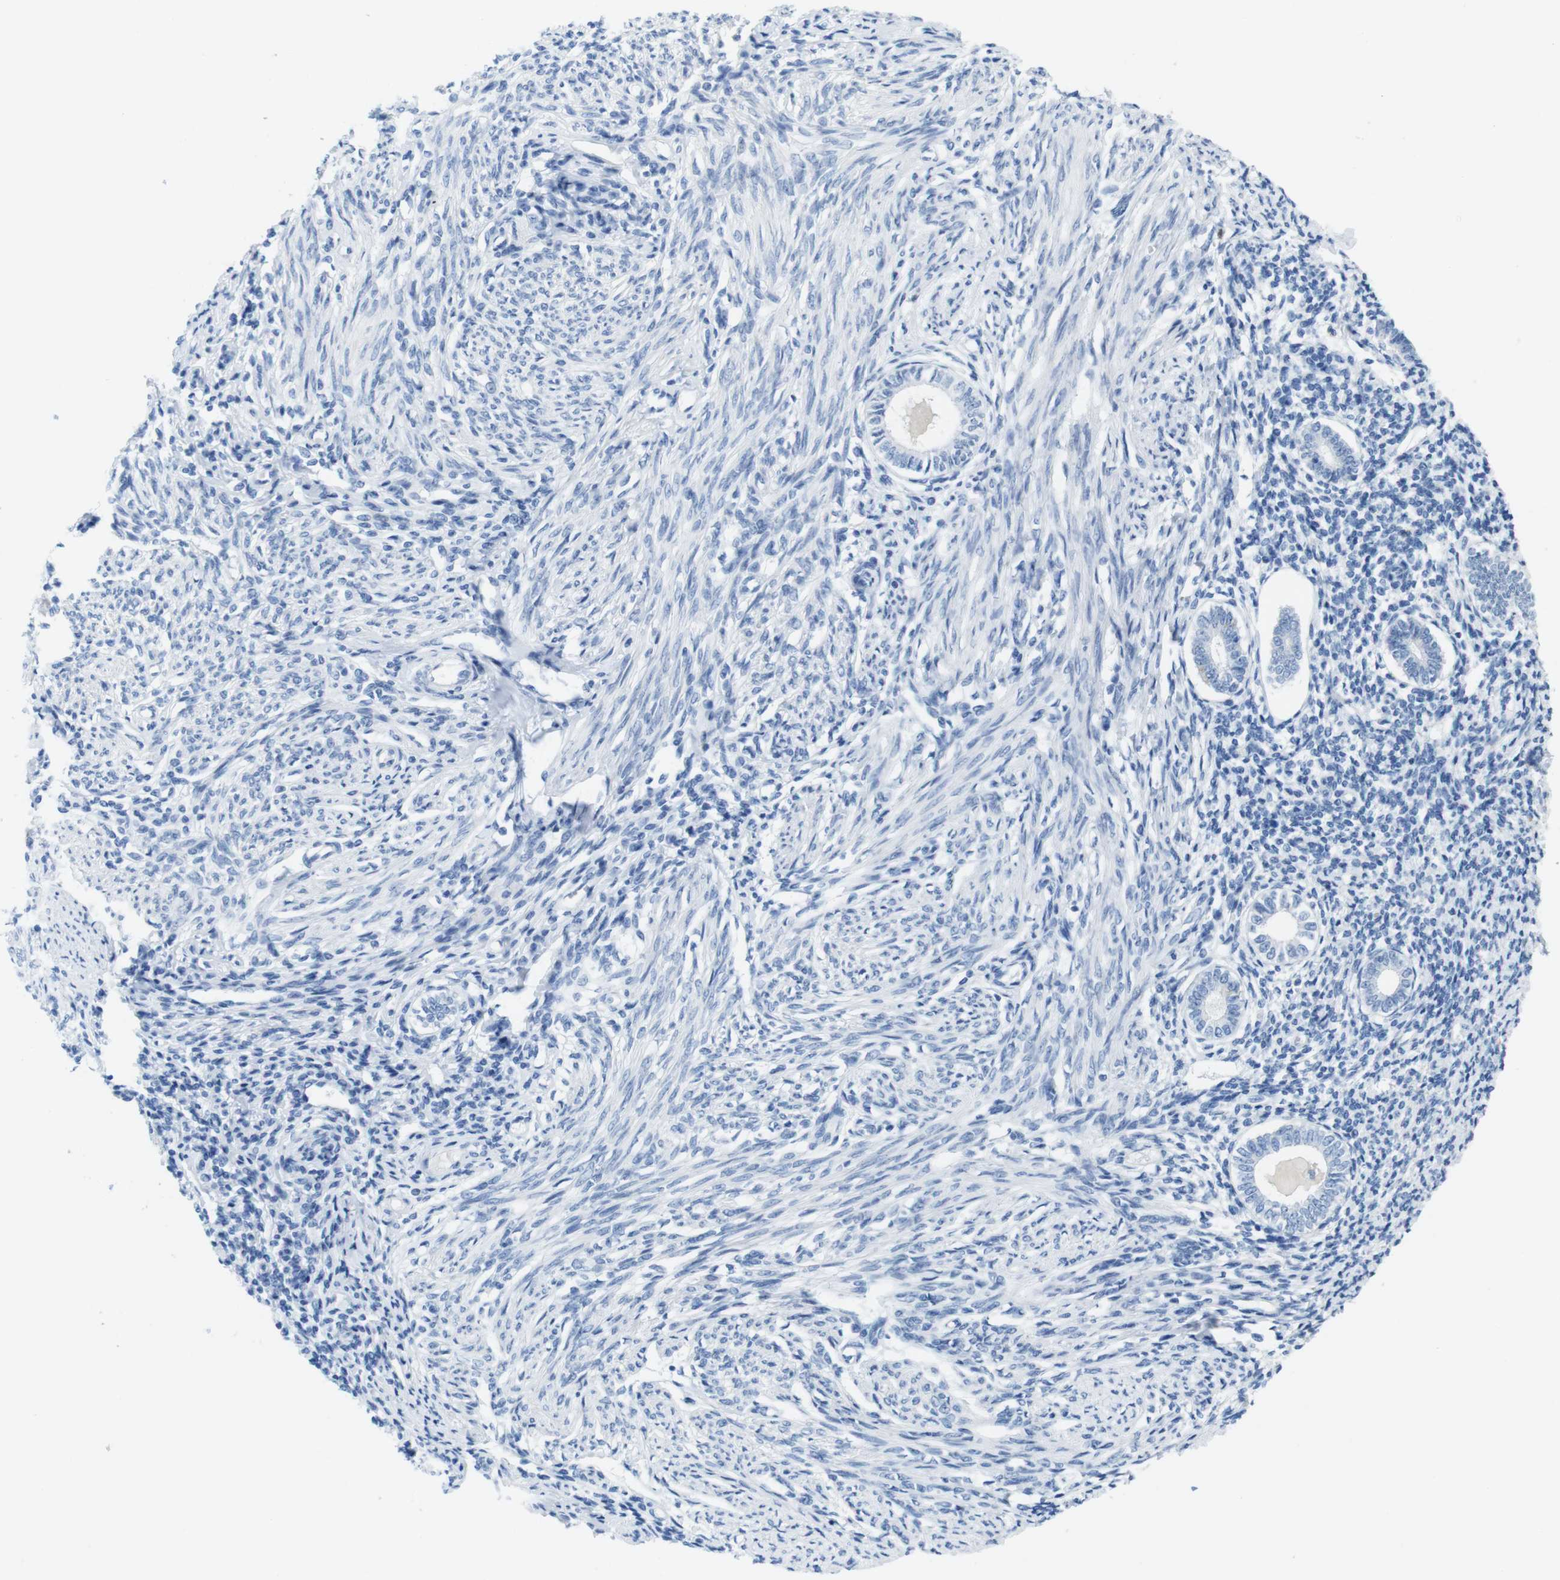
{"staining": {"intensity": "negative", "quantity": "none", "location": "none"}, "tissue": "endometrium", "cell_type": "Cells in endometrial stroma", "image_type": "normal", "snomed": [{"axis": "morphology", "description": "Normal tissue, NOS"}, {"axis": "topography", "description": "Endometrium"}], "caption": "This is an immunohistochemistry image of benign human endometrium. There is no staining in cells in endometrial stroma.", "gene": "CD5", "patient": {"sex": "female", "age": 71}}